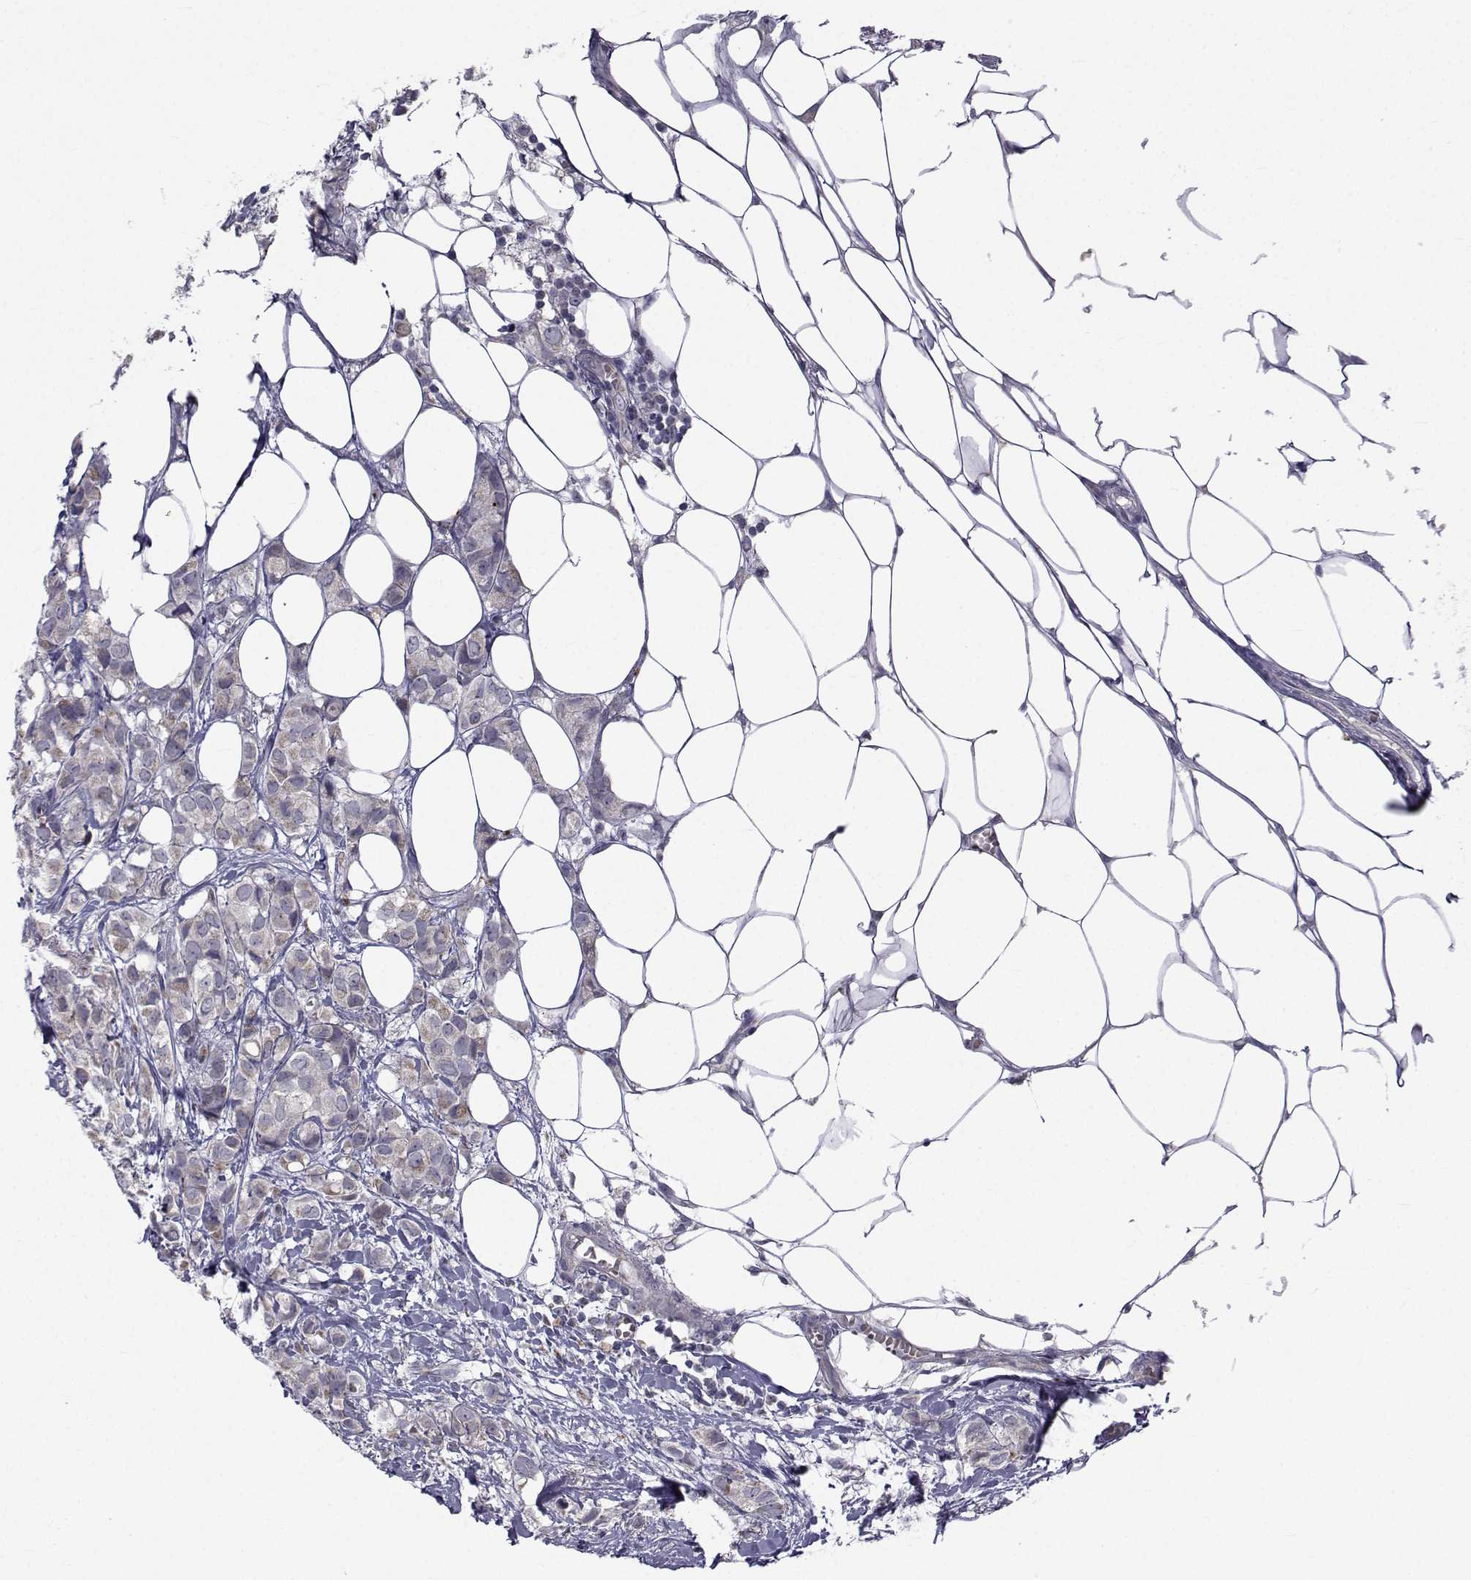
{"staining": {"intensity": "moderate", "quantity": "<25%", "location": "cytoplasmic/membranous"}, "tissue": "breast cancer", "cell_type": "Tumor cells", "image_type": "cancer", "snomed": [{"axis": "morphology", "description": "Duct carcinoma"}, {"axis": "topography", "description": "Breast"}], "caption": "Tumor cells display low levels of moderate cytoplasmic/membranous expression in approximately <25% of cells in human breast intraductal carcinoma.", "gene": "ANGPT1", "patient": {"sex": "female", "age": 85}}